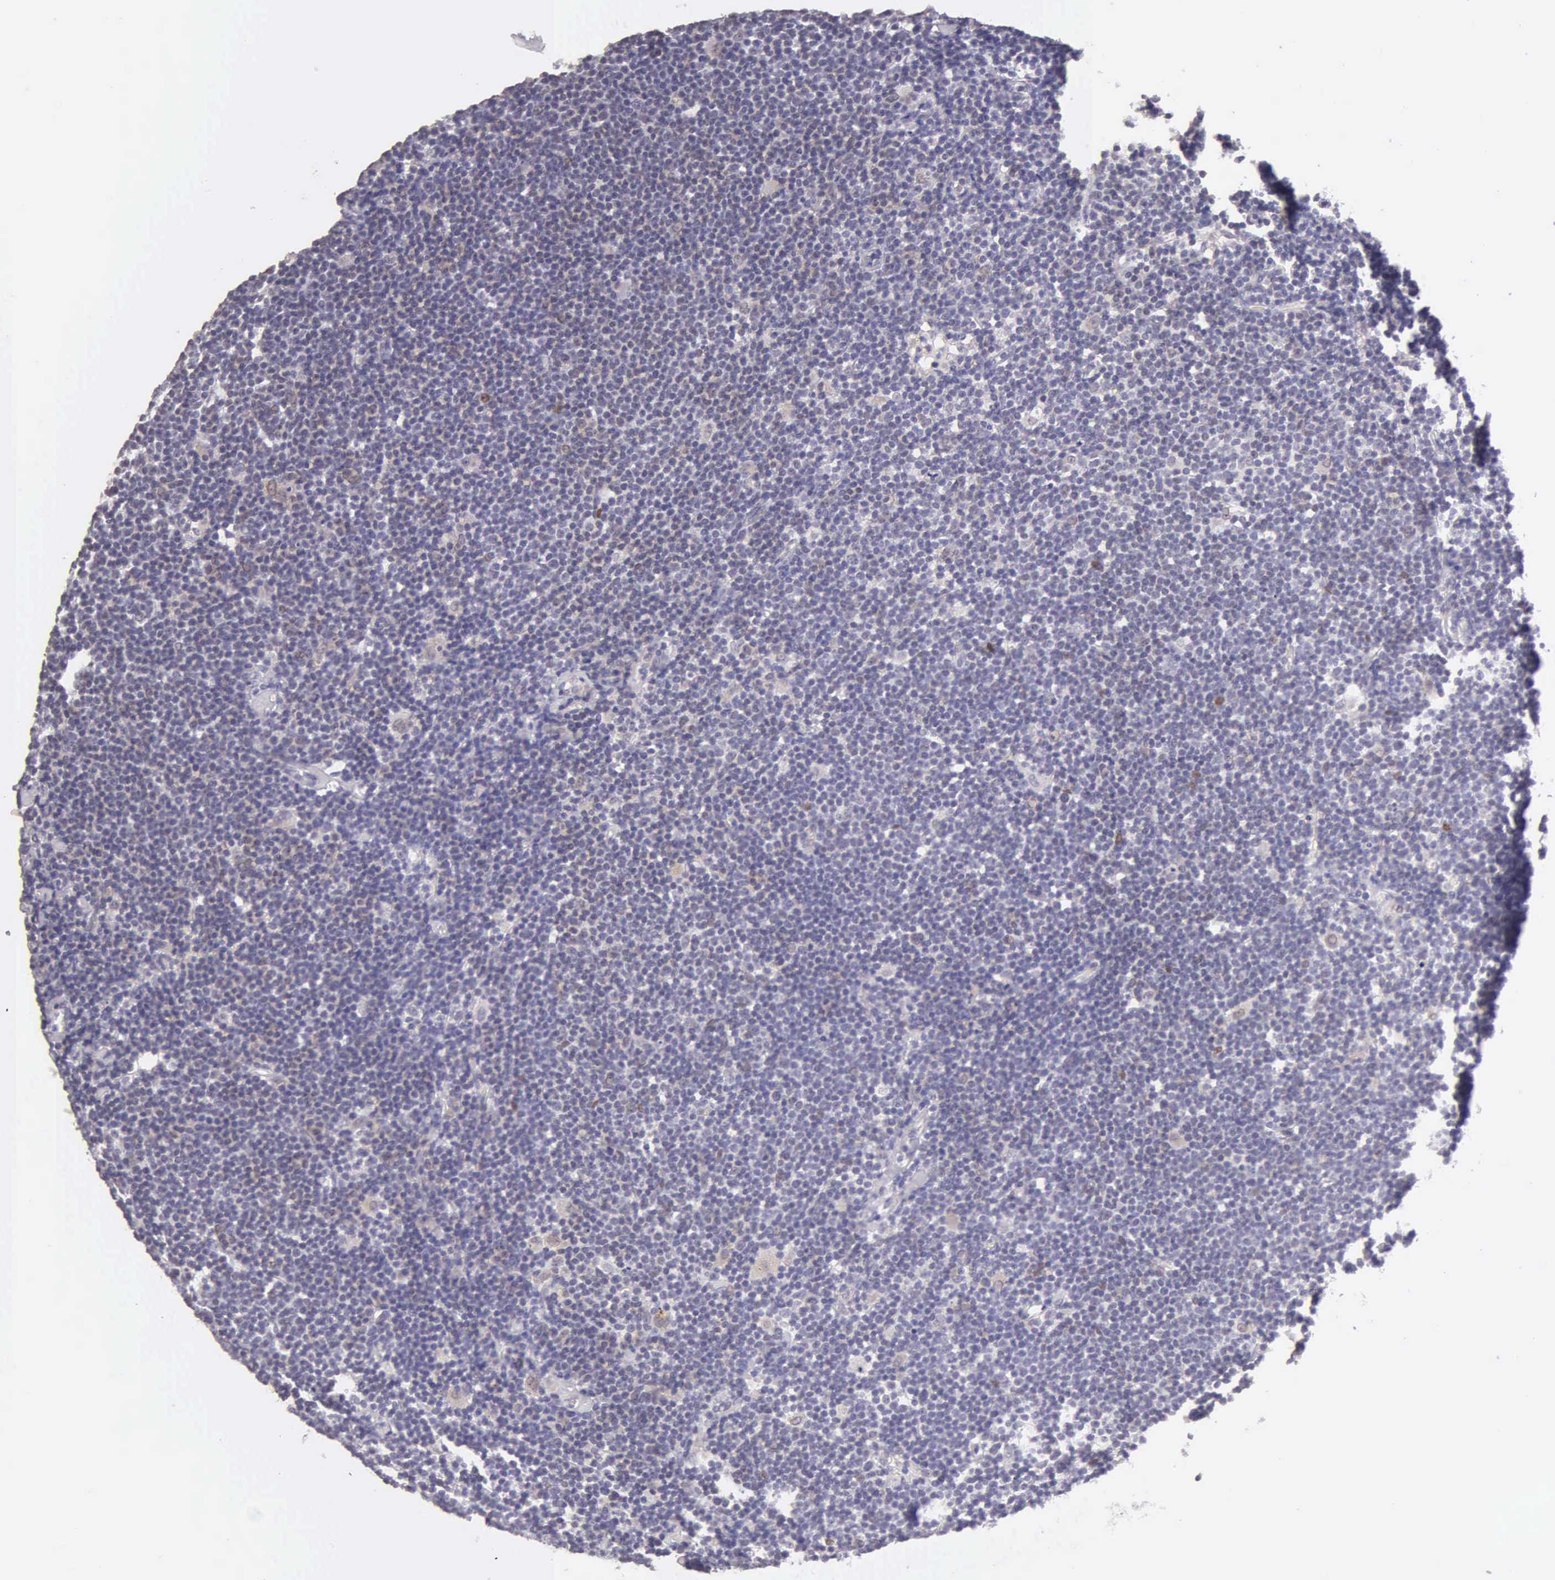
{"staining": {"intensity": "negative", "quantity": "none", "location": "none"}, "tissue": "lymphoma", "cell_type": "Tumor cells", "image_type": "cancer", "snomed": [{"axis": "morphology", "description": "Malignant lymphoma, non-Hodgkin's type, Low grade"}, {"axis": "topography", "description": "Lymph node"}], "caption": "IHC image of neoplastic tissue: lymphoma stained with DAB demonstrates no significant protein expression in tumor cells.", "gene": "ESR1", "patient": {"sex": "male", "age": 65}}